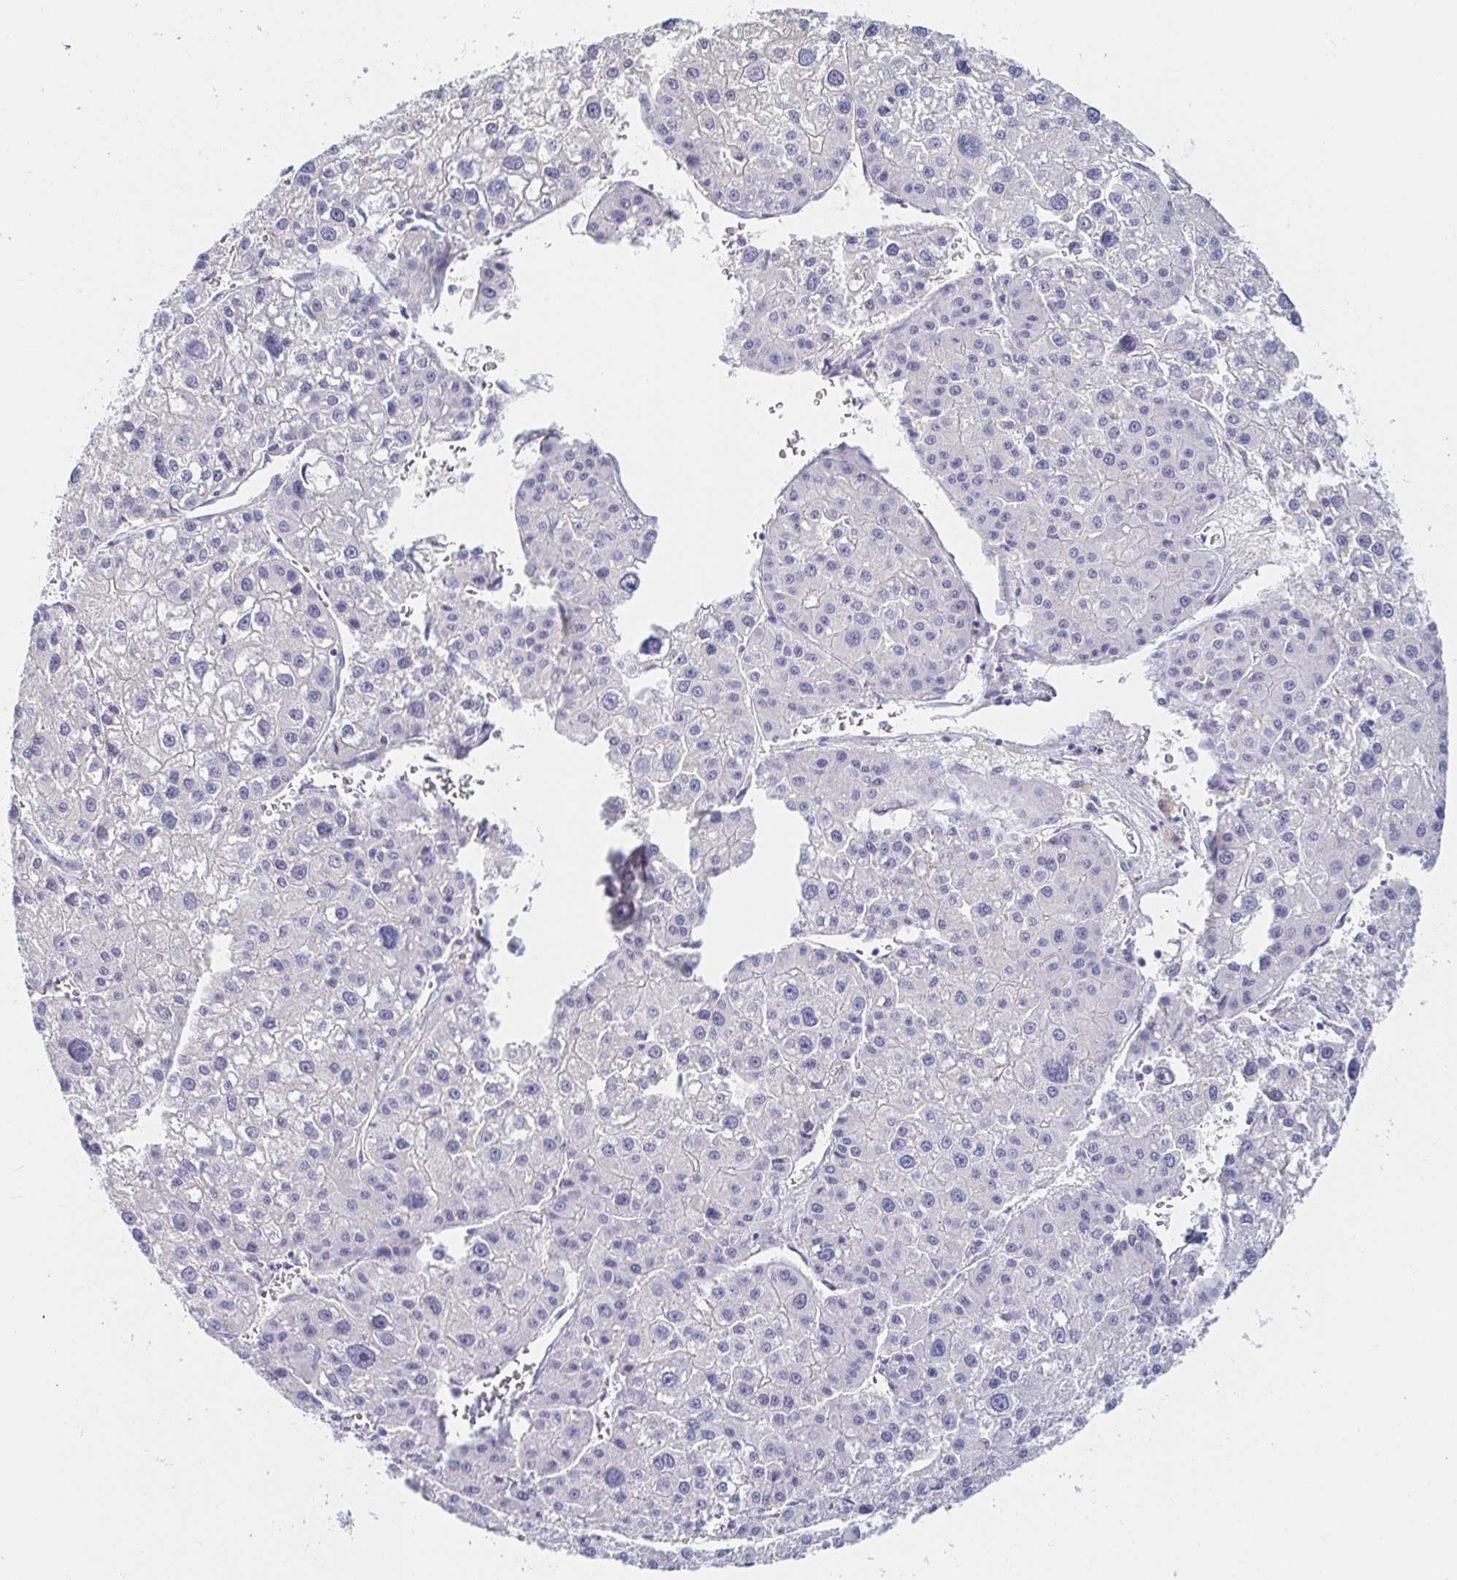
{"staining": {"intensity": "negative", "quantity": "none", "location": "none"}, "tissue": "liver cancer", "cell_type": "Tumor cells", "image_type": "cancer", "snomed": [{"axis": "morphology", "description": "Carcinoma, Hepatocellular, NOS"}, {"axis": "topography", "description": "Liver"}], "caption": "An image of human liver cancer is negative for staining in tumor cells.", "gene": "PDE6B", "patient": {"sex": "male", "age": 73}}